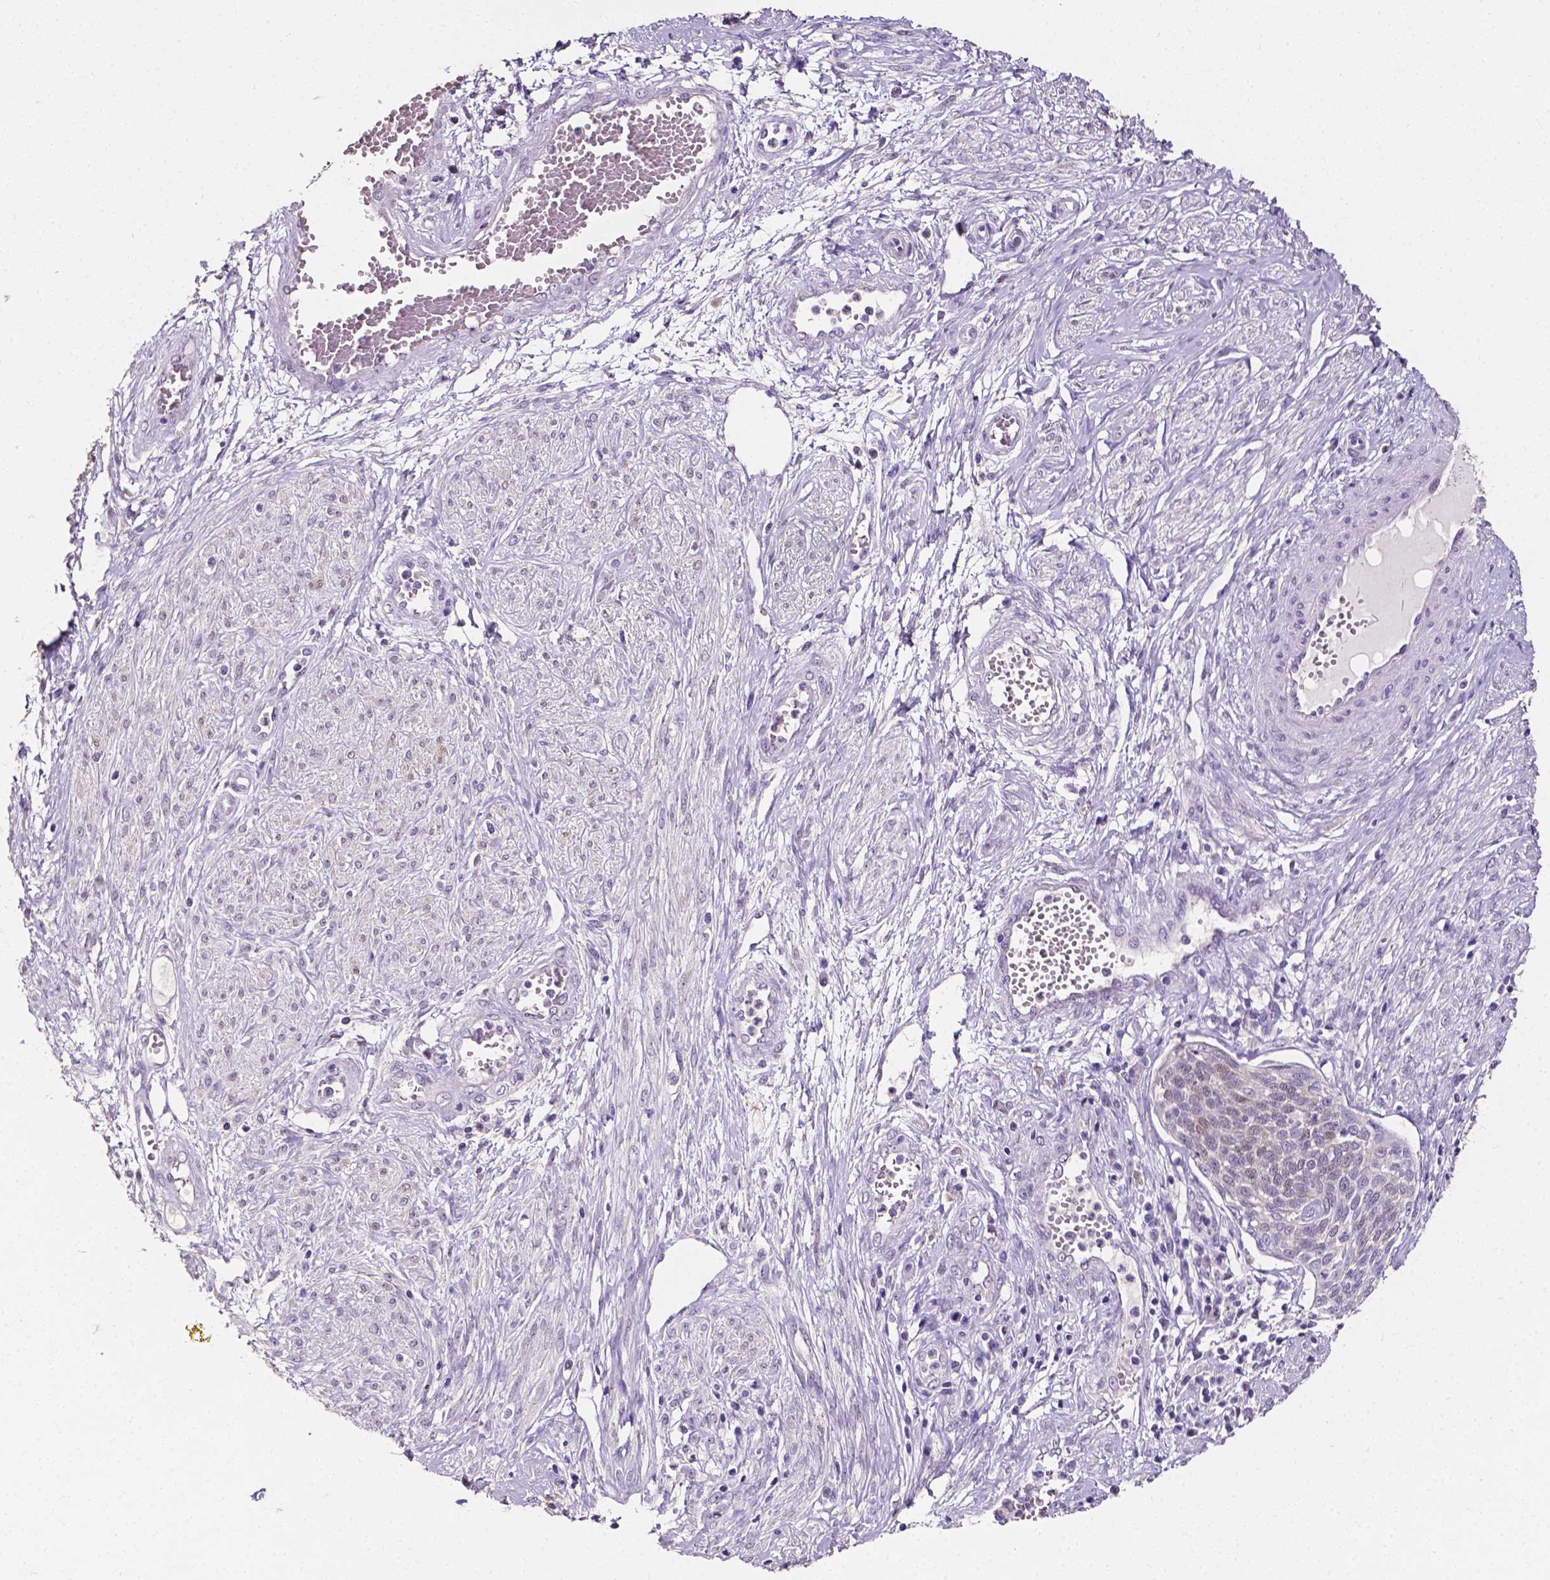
{"staining": {"intensity": "weak", "quantity": ">75%", "location": "cytoplasmic/membranous,nuclear"}, "tissue": "cervical cancer", "cell_type": "Tumor cells", "image_type": "cancer", "snomed": [{"axis": "morphology", "description": "Squamous cell carcinoma, NOS"}, {"axis": "topography", "description": "Cervix"}], "caption": "Brown immunohistochemical staining in human cervical cancer exhibits weak cytoplasmic/membranous and nuclear expression in approximately >75% of tumor cells.", "gene": "PSAT1", "patient": {"sex": "female", "age": 34}}